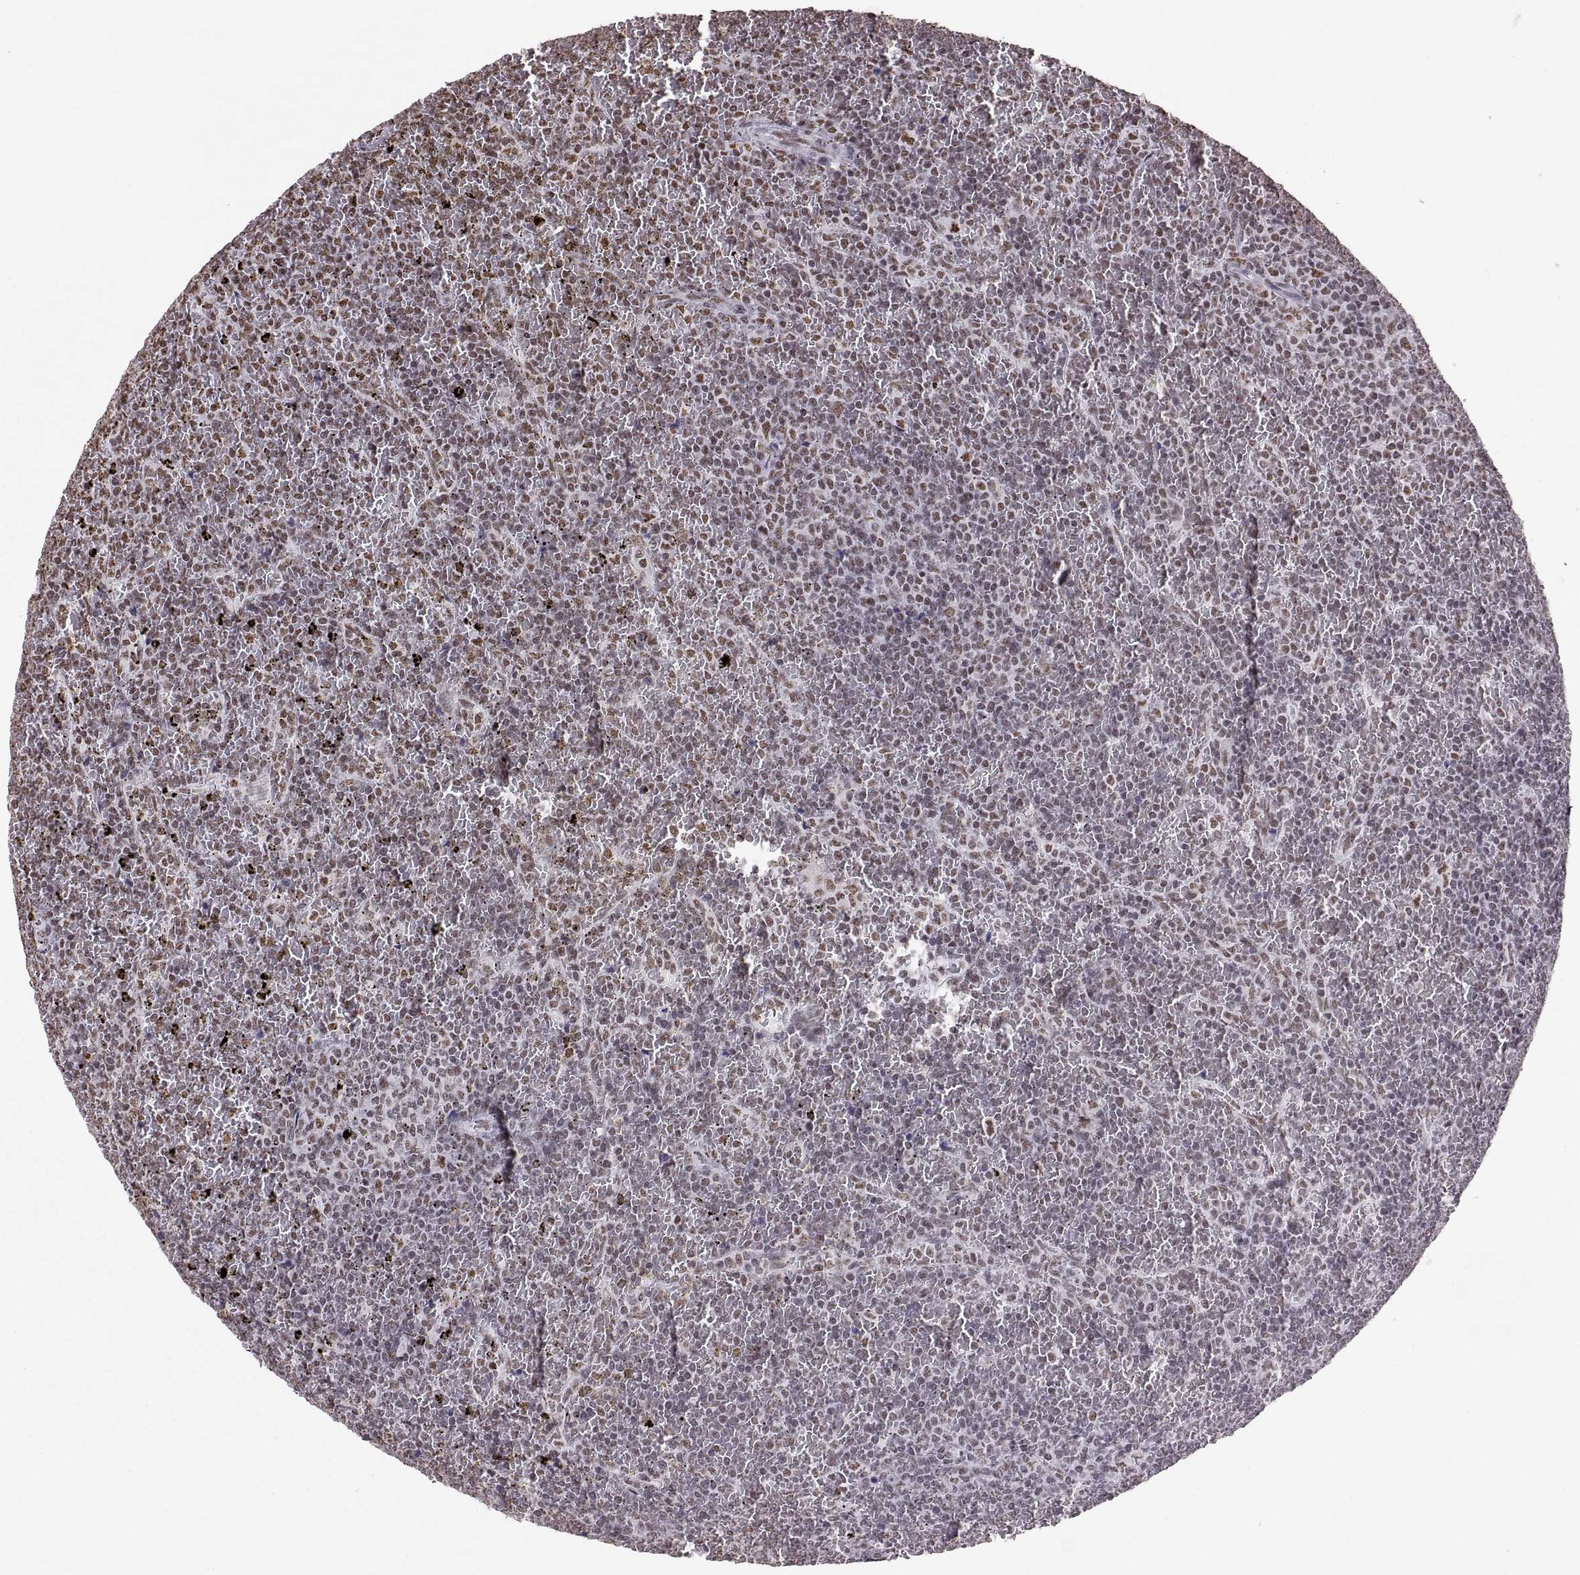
{"staining": {"intensity": "weak", "quantity": ">75%", "location": "nuclear"}, "tissue": "lymphoma", "cell_type": "Tumor cells", "image_type": "cancer", "snomed": [{"axis": "morphology", "description": "Malignant lymphoma, non-Hodgkin's type, Low grade"}, {"axis": "topography", "description": "Spleen"}], "caption": "Immunohistochemical staining of malignant lymphoma, non-Hodgkin's type (low-grade) exhibits weak nuclear protein positivity in about >75% of tumor cells.", "gene": "SNAI1", "patient": {"sex": "female", "age": 77}}